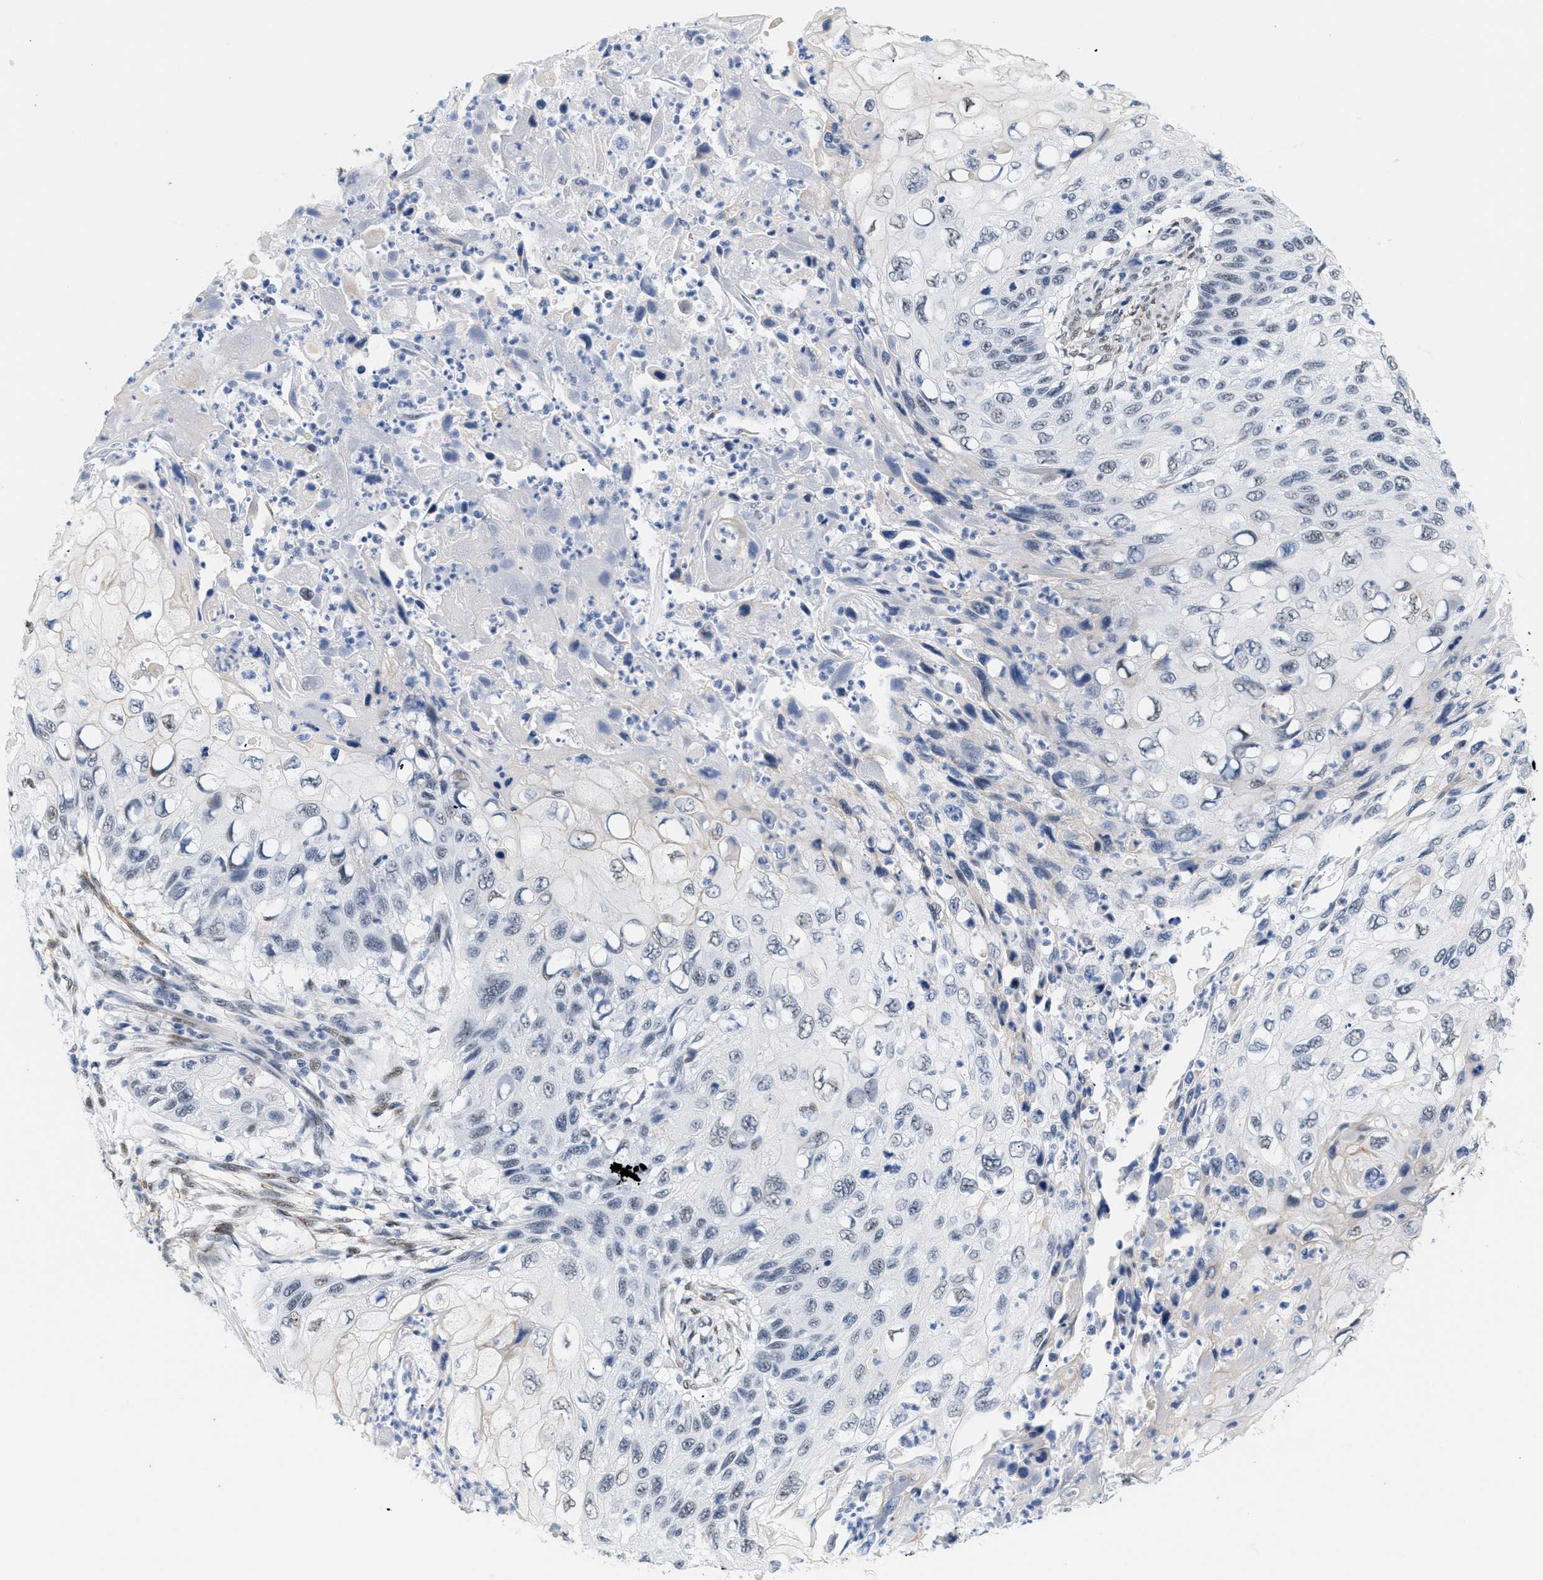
{"staining": {"intensity": "weak", "quantity": "25%-75%", "location": "nuclear"}, "tissue": "cervical cancer", "cell_type": "Tumor cells", "image_type": "cancer", "snomed": [{"axis": "morphology", "description": "Squamous cell carcinoma, NOS"}, {"axis": "topography", "description": "Cervix"}], "caption": "Immunohistochemistry (IHC) of human cervical squamous cell carcinoma shows low levels of weak nuclear expression in about 25%-75% of tumor cells.", "gene": "ELN", "patient": {"sex": "female", "age": 70}}